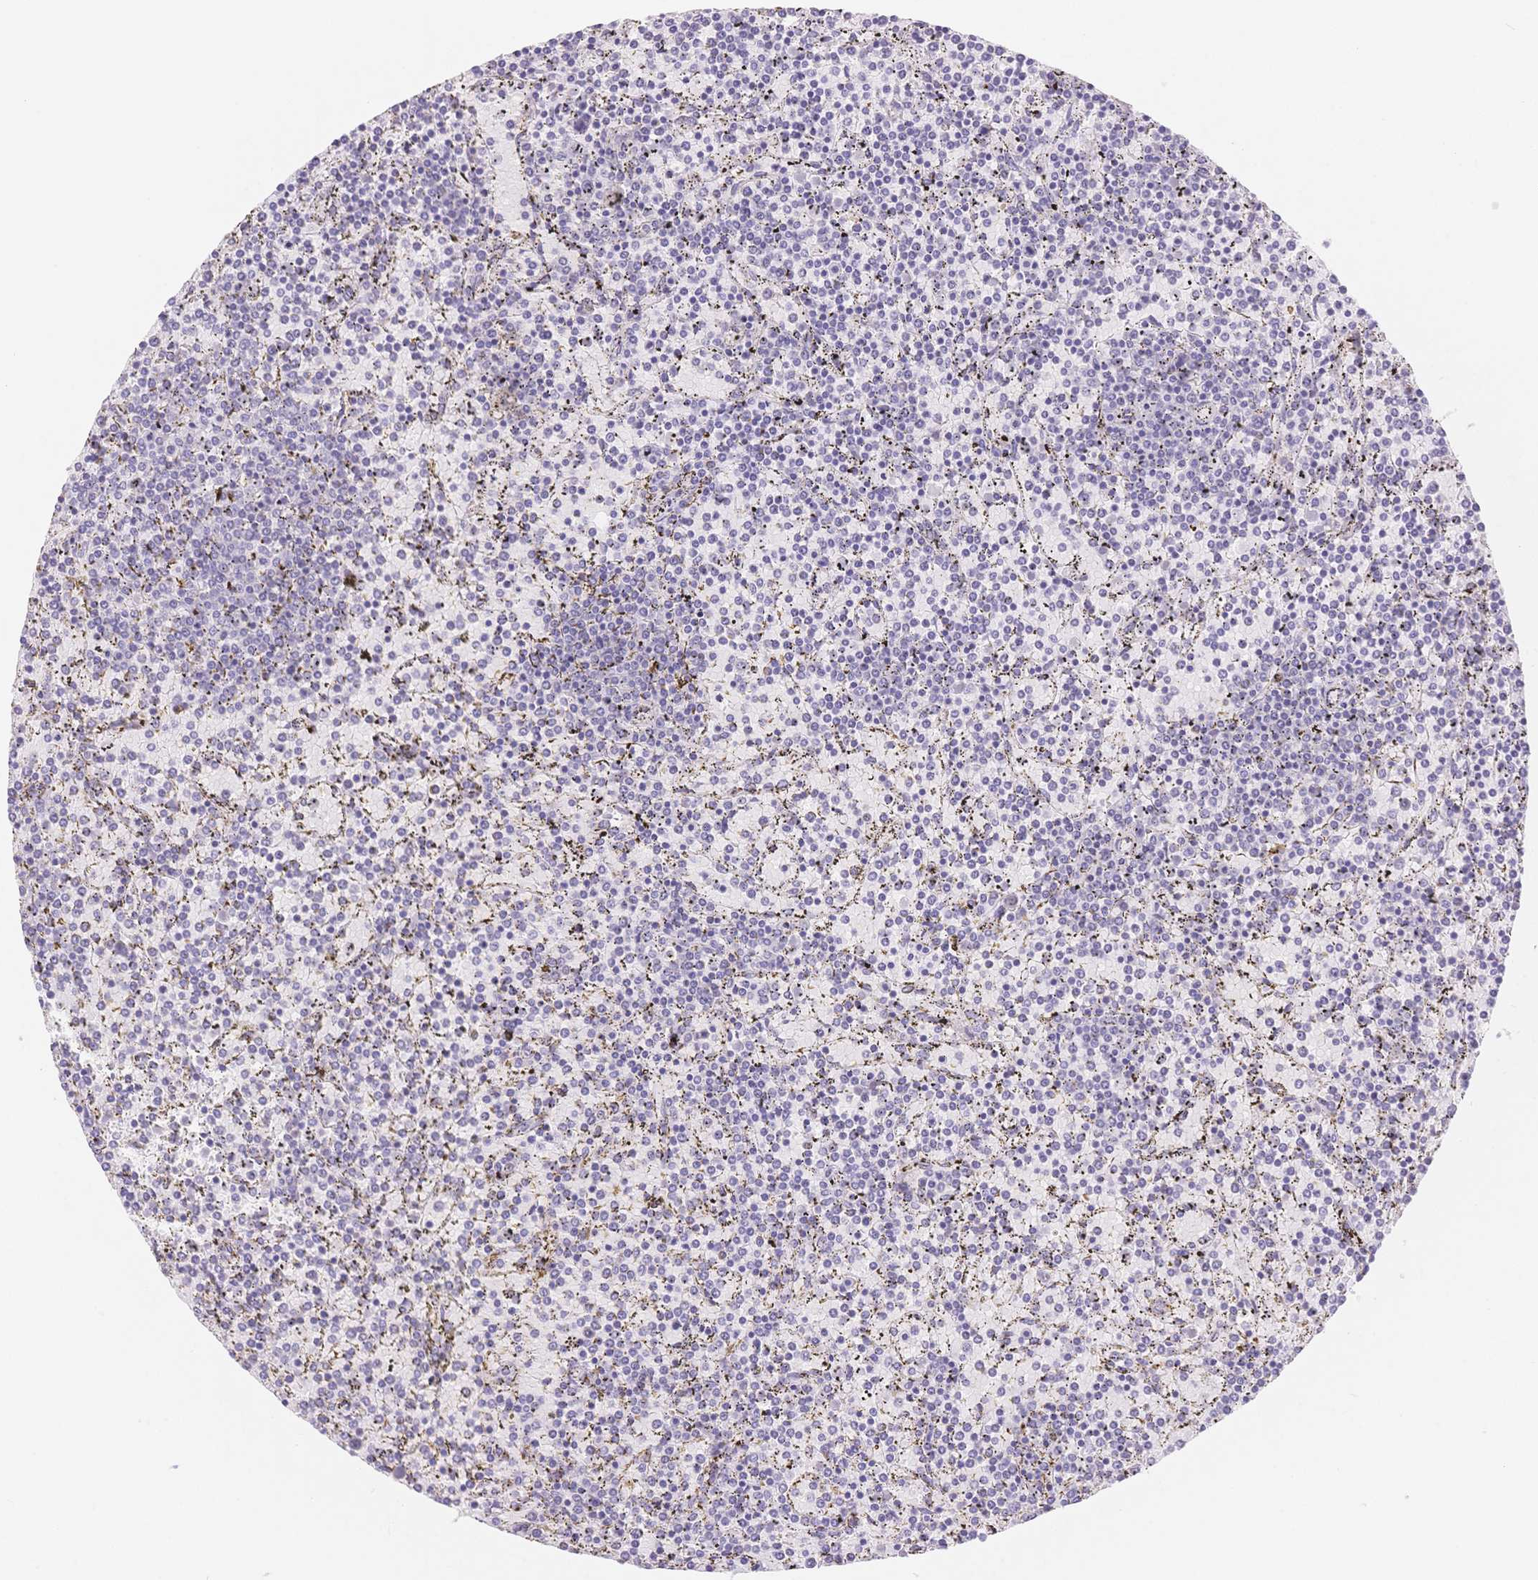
{"staining": {"intensity": "negative", "quantity": "none", "location": "none"}, "tissue": "lymphoma", "cell_type": "Tumor cells", "image_type": "cancer", "snomed": [{"axis": "morphology", "description": "Malignant lymphoma, non-Hodgkin's type, Low grade"}, {"axis": "topography", "description": "Spleen"}], "caption": "An immunohistochemistry micrograph of lymphoma is shown. There is no staining in tumor cells of lymphoma.", "gene": "MYOM1", "patient": {"sex": "female", "age": 77}}